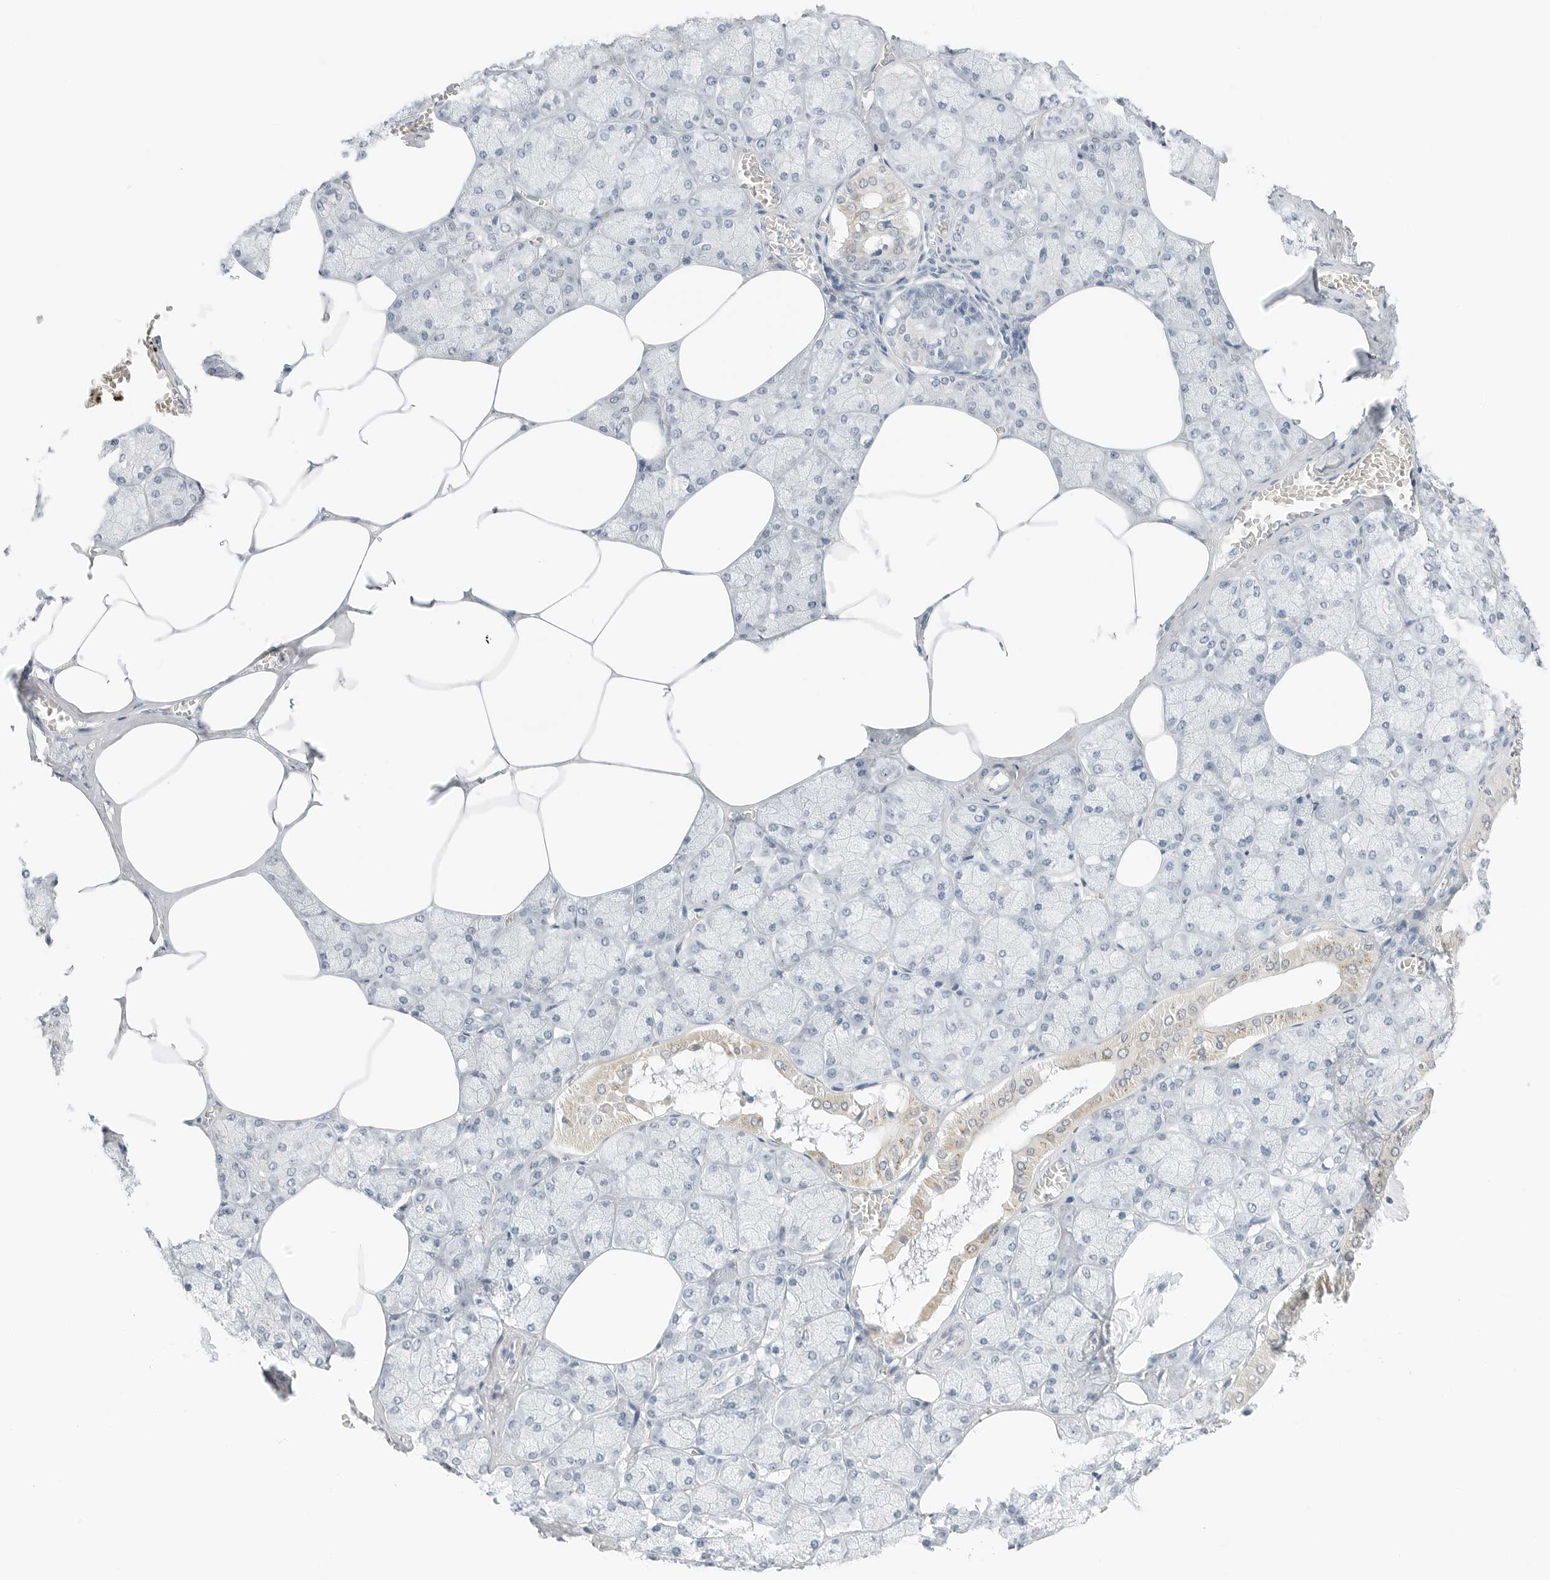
{"staining": {"intensity": "weak", "quantity": "<25%", "location": "cytoplasmic/membranous"}, "tissue": "salivary gland", "cell_type": "Glandular cells", "image_type": "normal", "snomed": [{"axis": "morphology", "description": "Normal tissue, NOS"}, {"axis": "topography", "description": "Salivary gland"}], "caption": "Human salivary gland stained for a protein using IHC reveals no staining in glandular cells.", "gene": "CCSAP", "patient": {"sex": "male", "age": 62}}